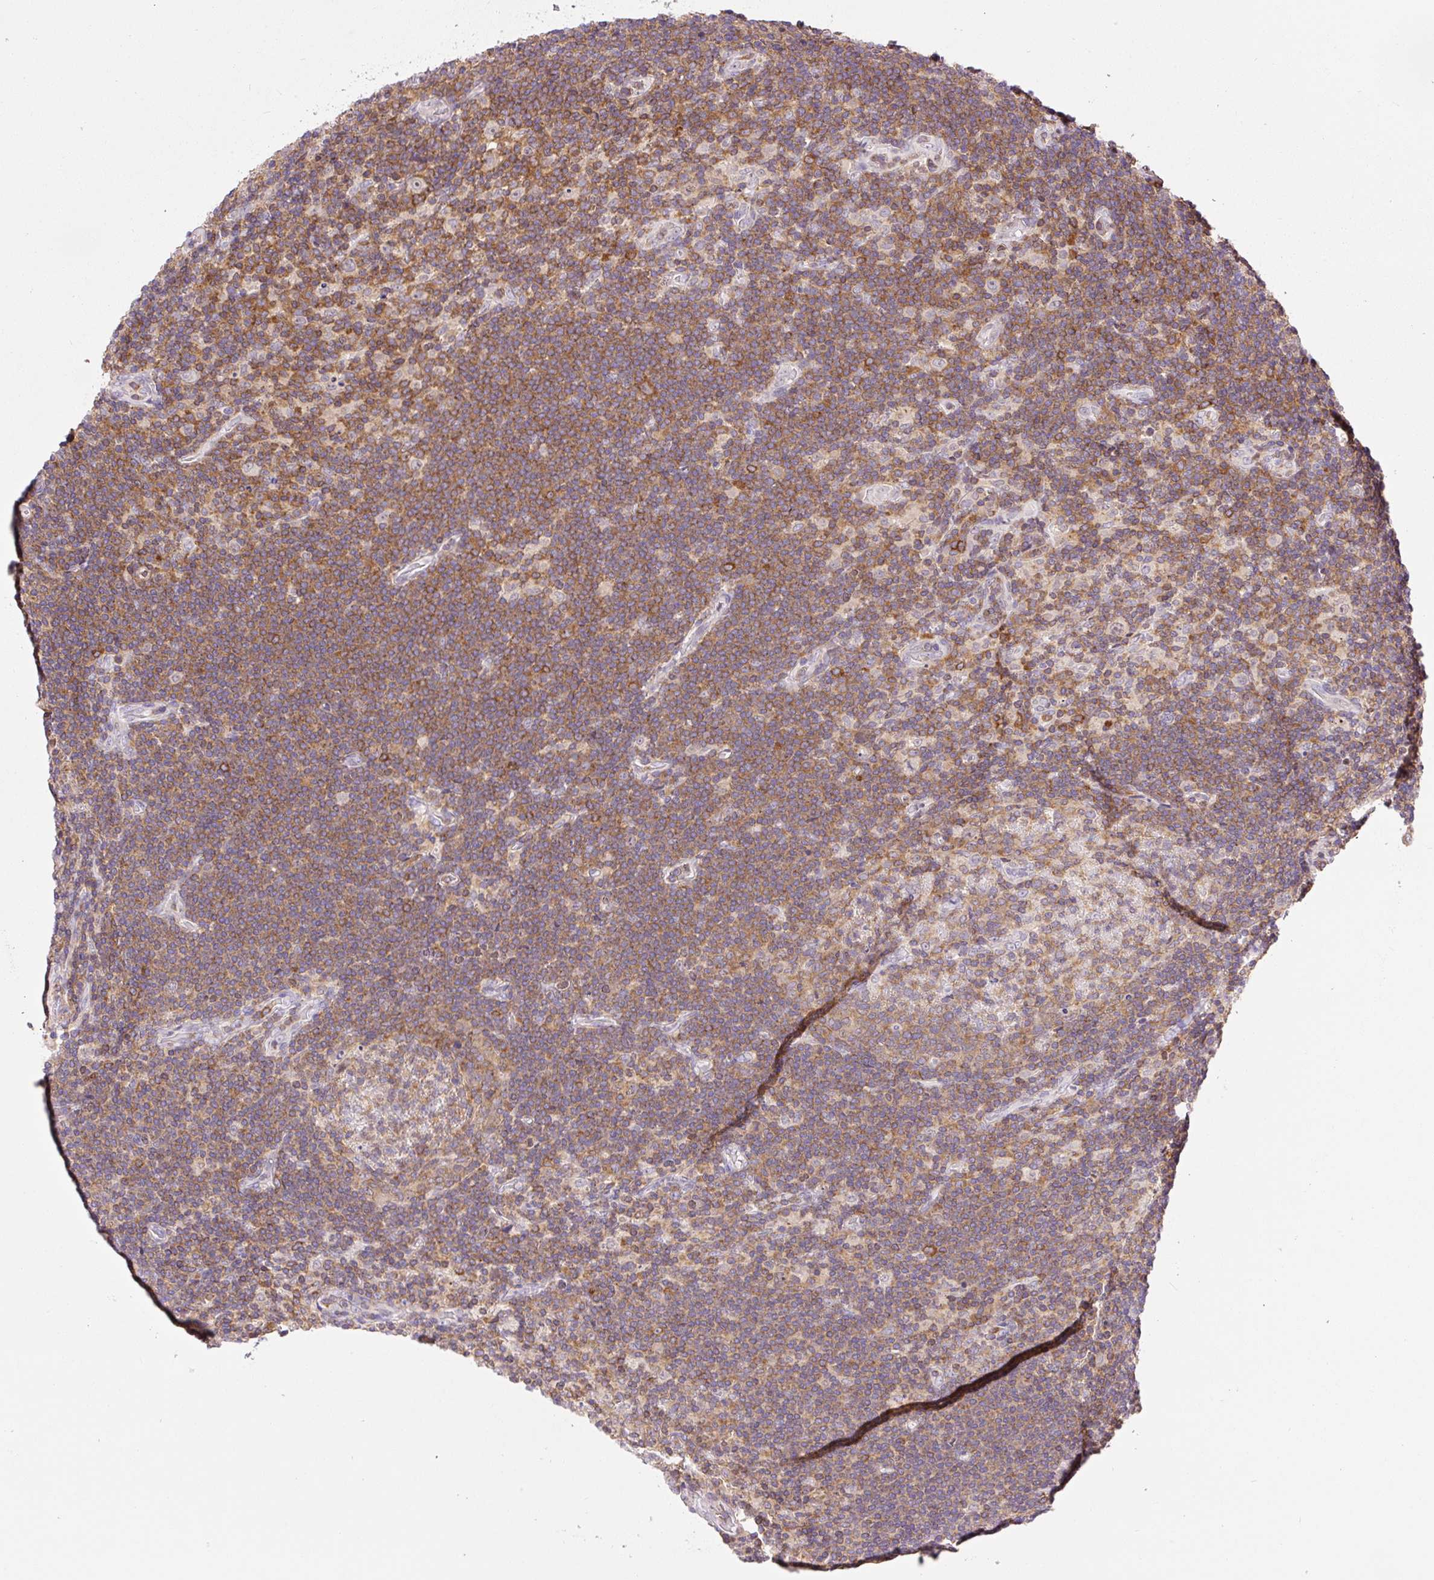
{"staining": {"intensity": "negative", "quantity": "none", "location": "none"}, "tissue": "lymphoma", "cell_type": "Tumor cells", "image_type": "cancer", "snomed": [{"axis": "morphology", "description": "Hodgkin's disease, NOS"}, {"axis": "topography", "description": "Lymph node"}], "caption": "Lymphoma was stained to show a protein in brown. There is no significant staining in tumor cells. The staining is performed using DAB (3,3'-diaminobenzidine) brown chromogen with nuclei counter-stained in using hematoxylin.", "gene": "CARD11", "patient": {"sex": "female", "age": 57}}